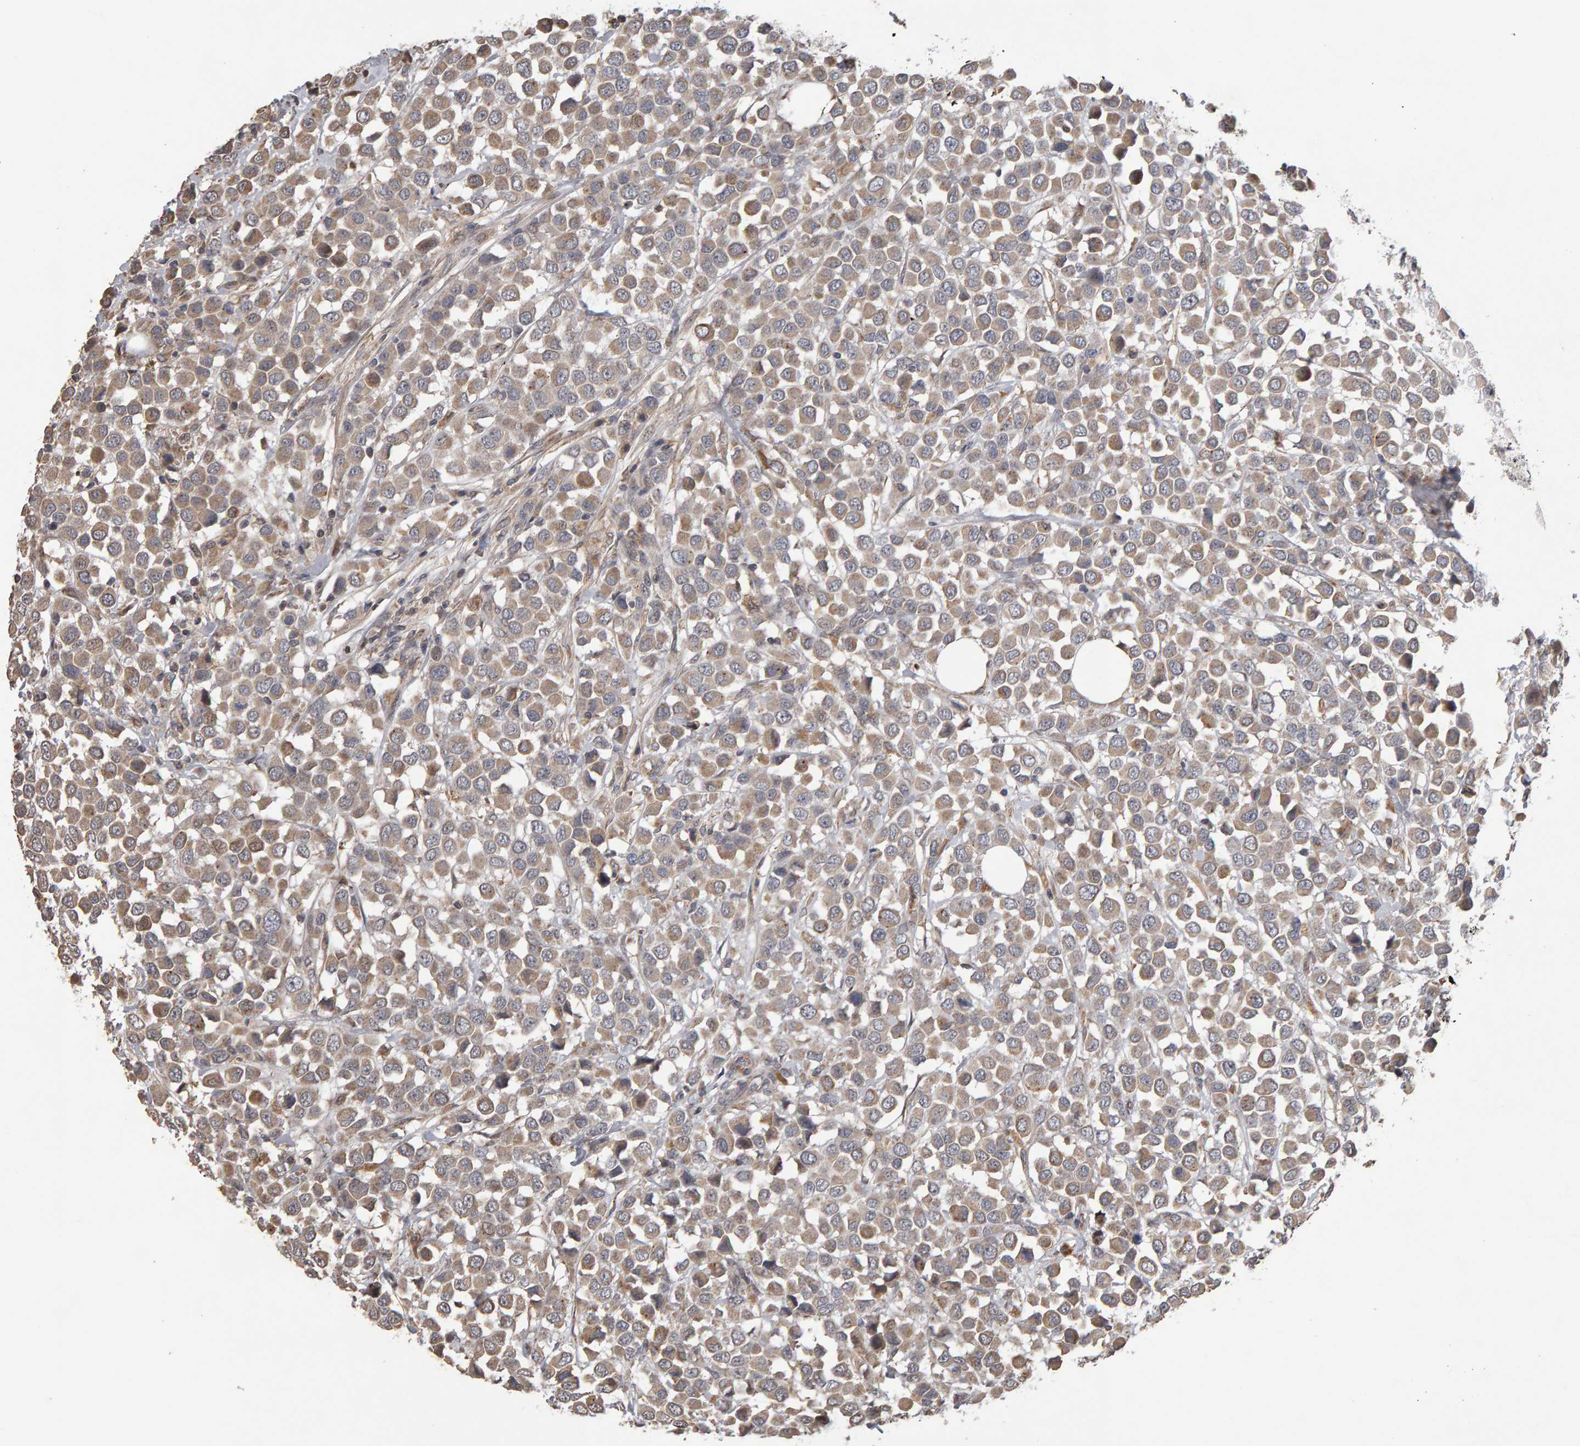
{"staining": {"intensity": "moderate", "quantity": ">75%", "location": "cytoplasmic/membranous"}, "tissue": "breast cancer", "cell_type": "Tumor cells", "image_type": "cancer", "snomed": [{"axis": "morphology", "description": "Duct carcinoma"}, {"axis": "topography", "description": "Breast"}], "caption": "Immunohistochemical staining of human breast cancer demonstrates medium levels of moderate cytoplasmic/membranous staining in approximately >75% of tumor cells.", "gene": "COASY", "patient": {"sex": "female", "age": 61}}